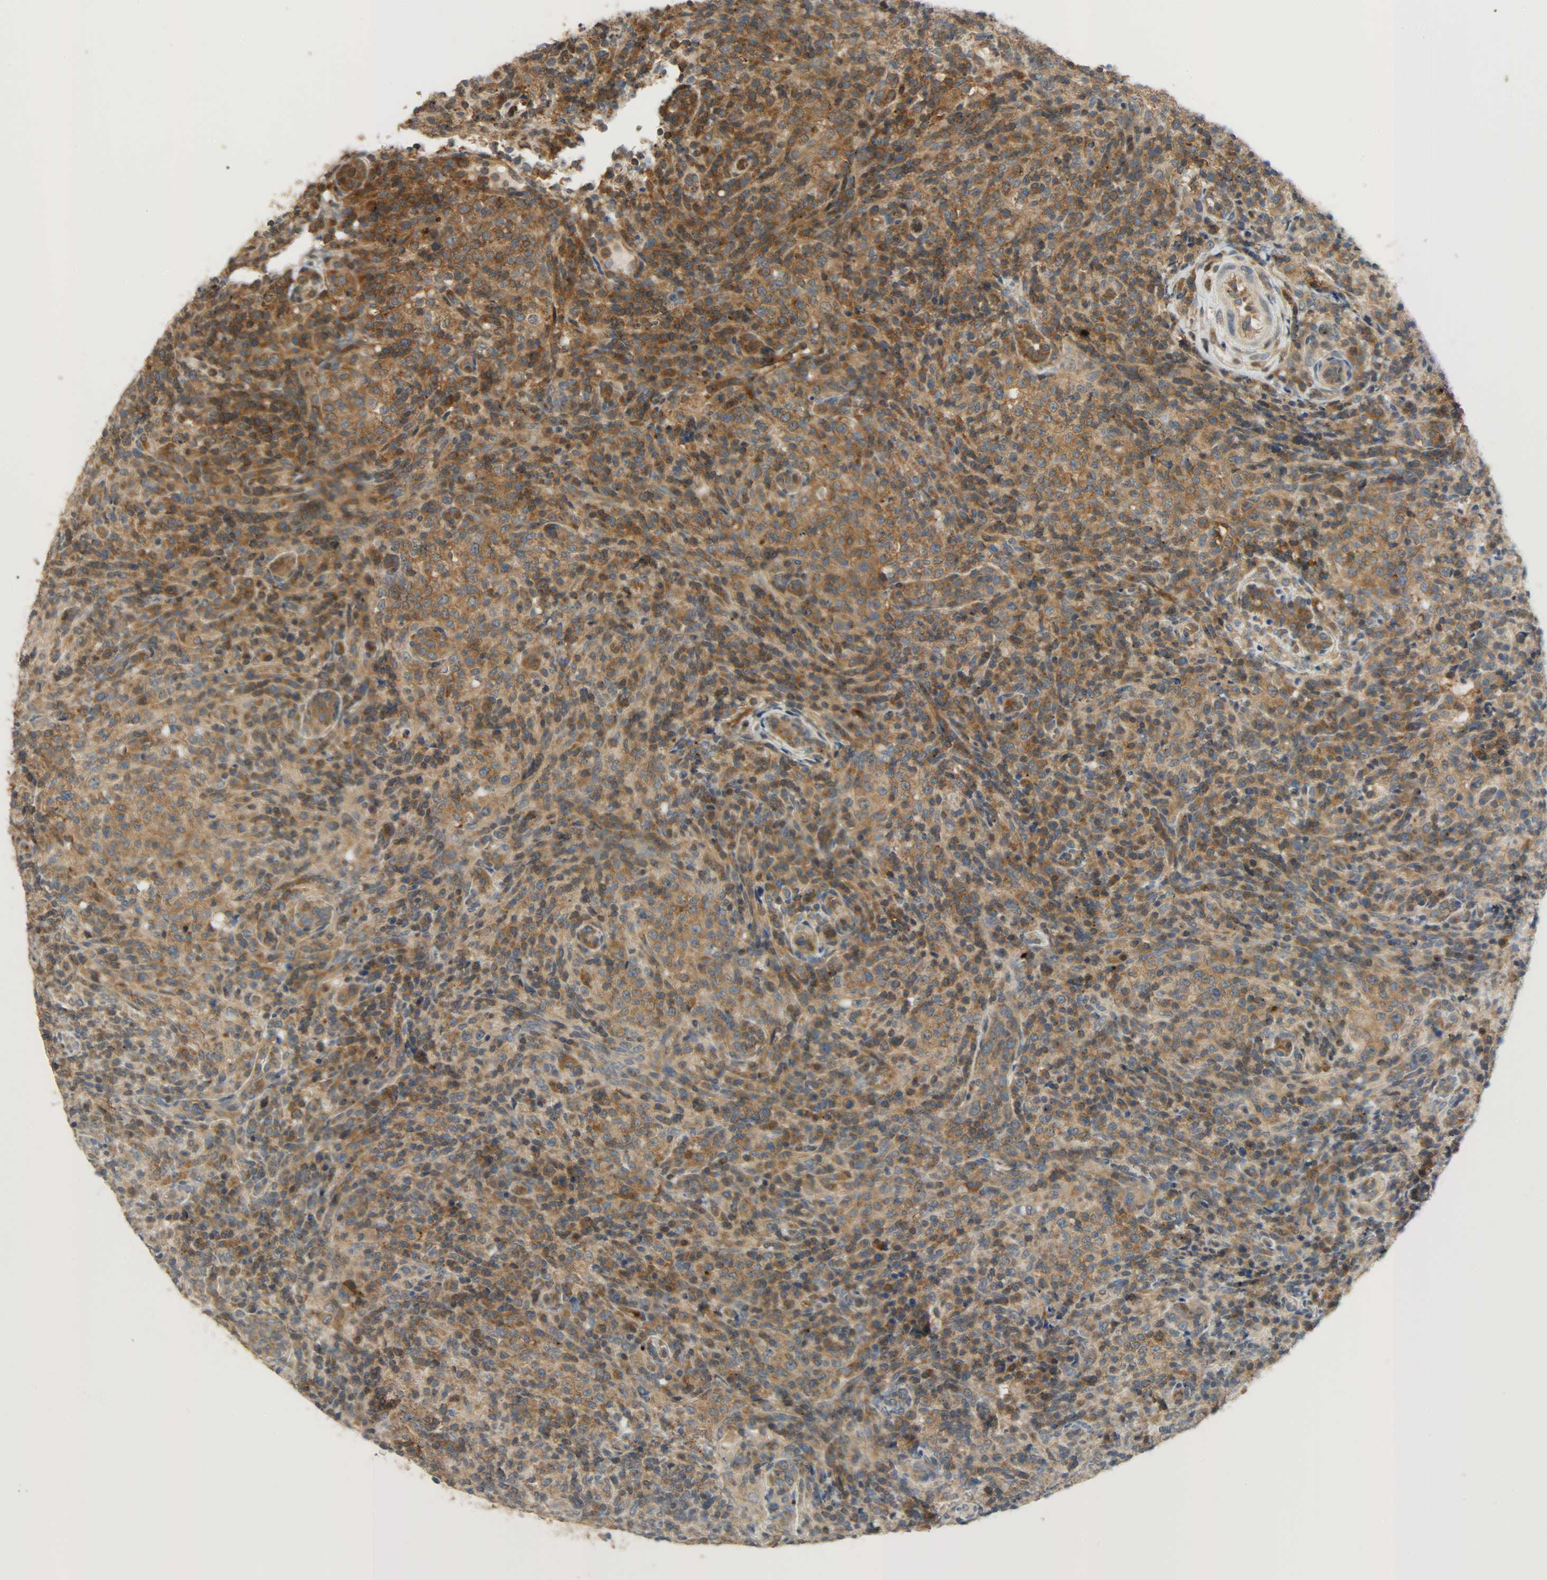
{"staining": {"intensity": "strong", "quantity": ">75%", "location": "cytoplasmic/membranous"}, "tissue": "lymphoma", "cell_type": "Tumor cells", "image_type": "cancer", "snomed": [{"axis": "morphology", "description": "Malignant lymphoma, non-Hodgkin's type, High grade"}, {"axis": "topography", "description": "Lymph node"}], "caption": "Protein staining of high-grade malignant lymphoma, non-Hodgkin's type tissue shows strong cytoplasmic/membranous staining in about >75% of tumor cells.", "gene": "GIT2", "patient": {"sex": "female", "age": 76}}